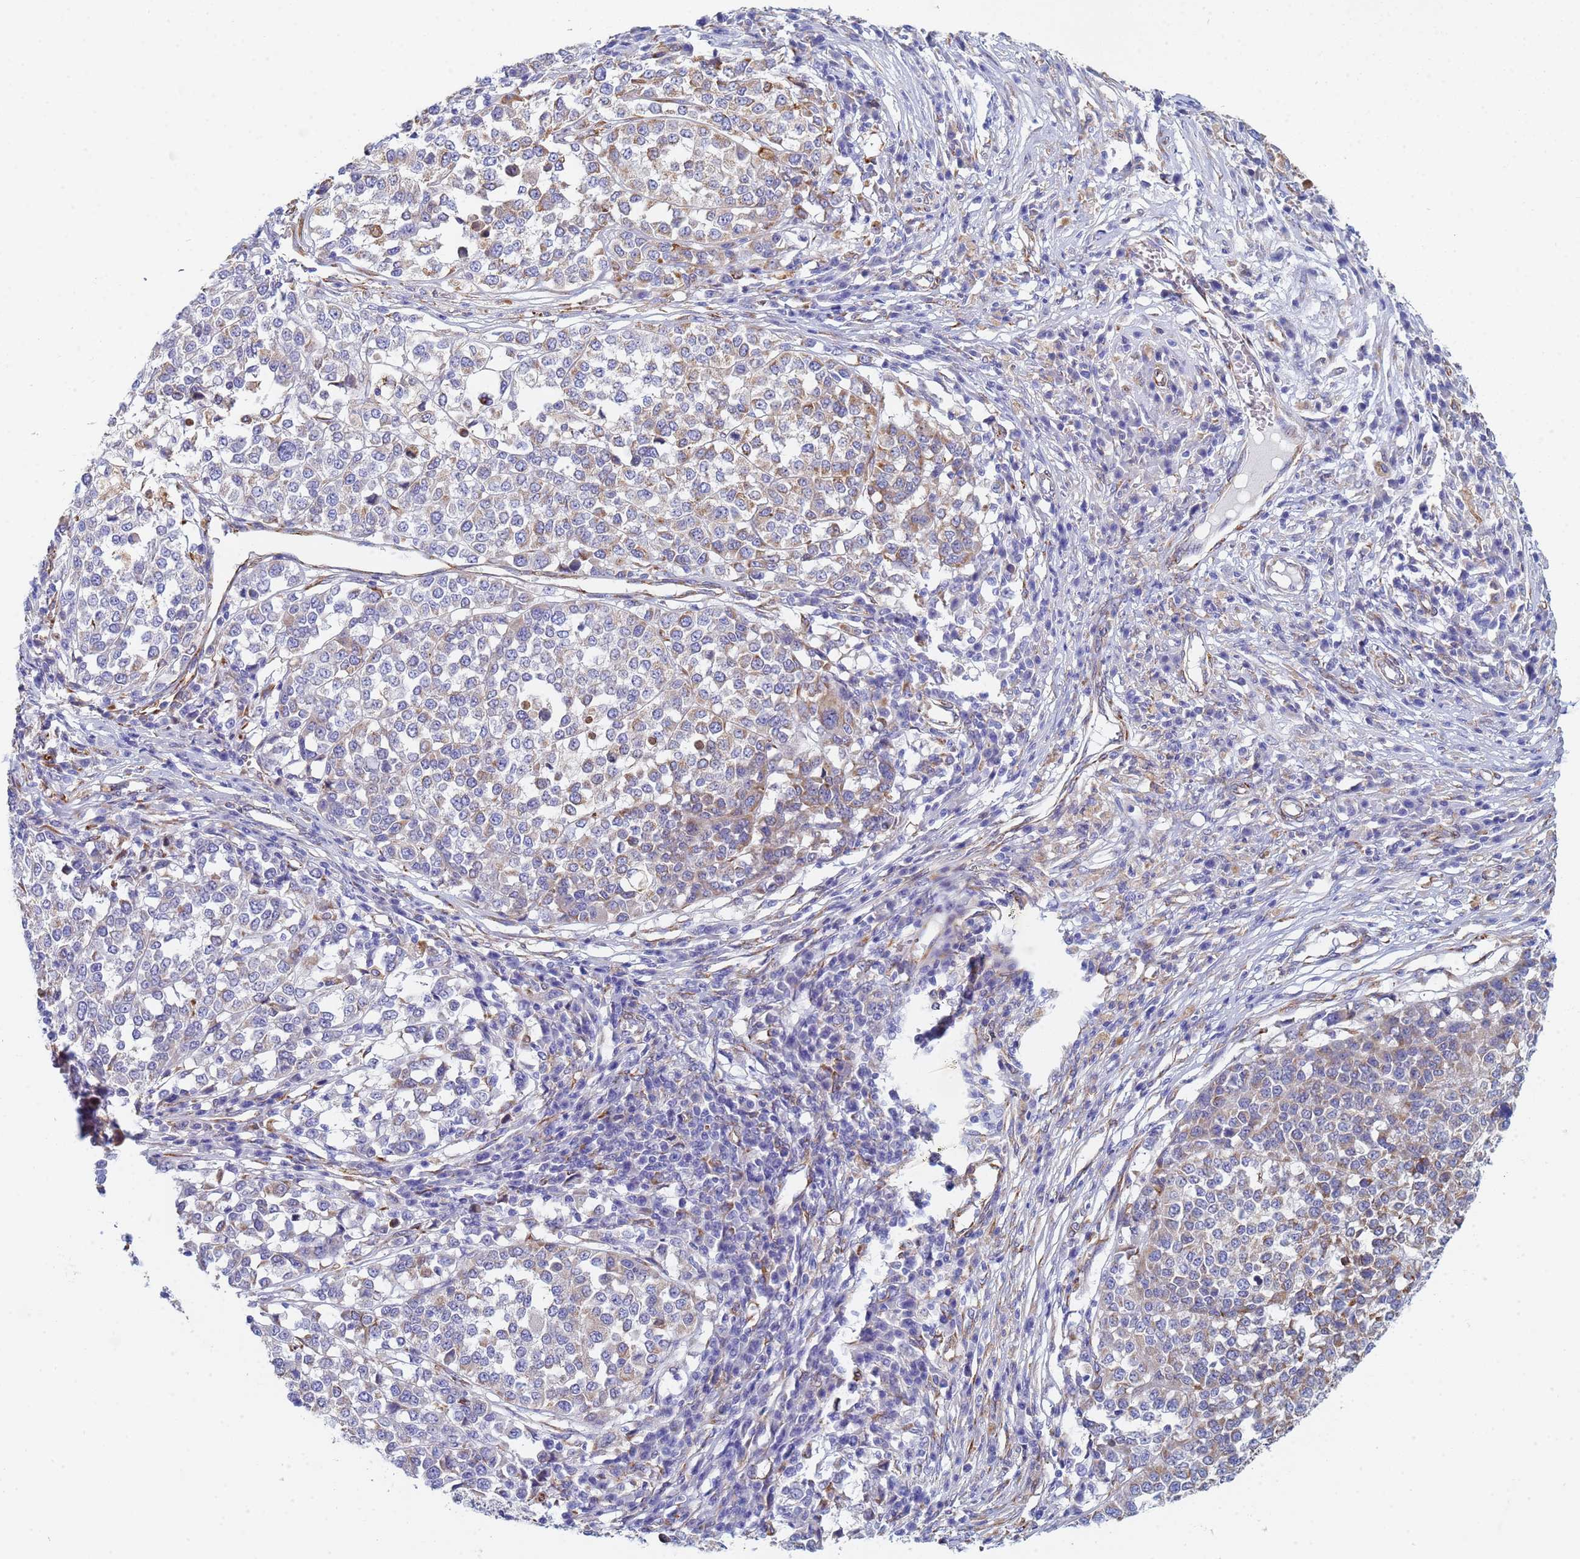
{"staining": {"intensity": "weak", "quantity": "25%-75%", "location": "cytoplasmic/membranous"}, "tissue": "melanoma", "cell_type": "Tumor cells", "image_type": "cancer", "snomed": [{"axis": "morphology", "description": "Malignant melanoma, Metastatic site"}, {"axis": "topography", "description": "Lymph node"}], "caption": "The micrograph reveals staining of melanoma, revealing weak cytoplasmic/membranous protein positivity (brown color) within tumor cells. The protein of interest is shown in brown color, while the nuclei are stained blue.", "gene": "GDAP2", "patient": {"sex": "male", "age": 44}}